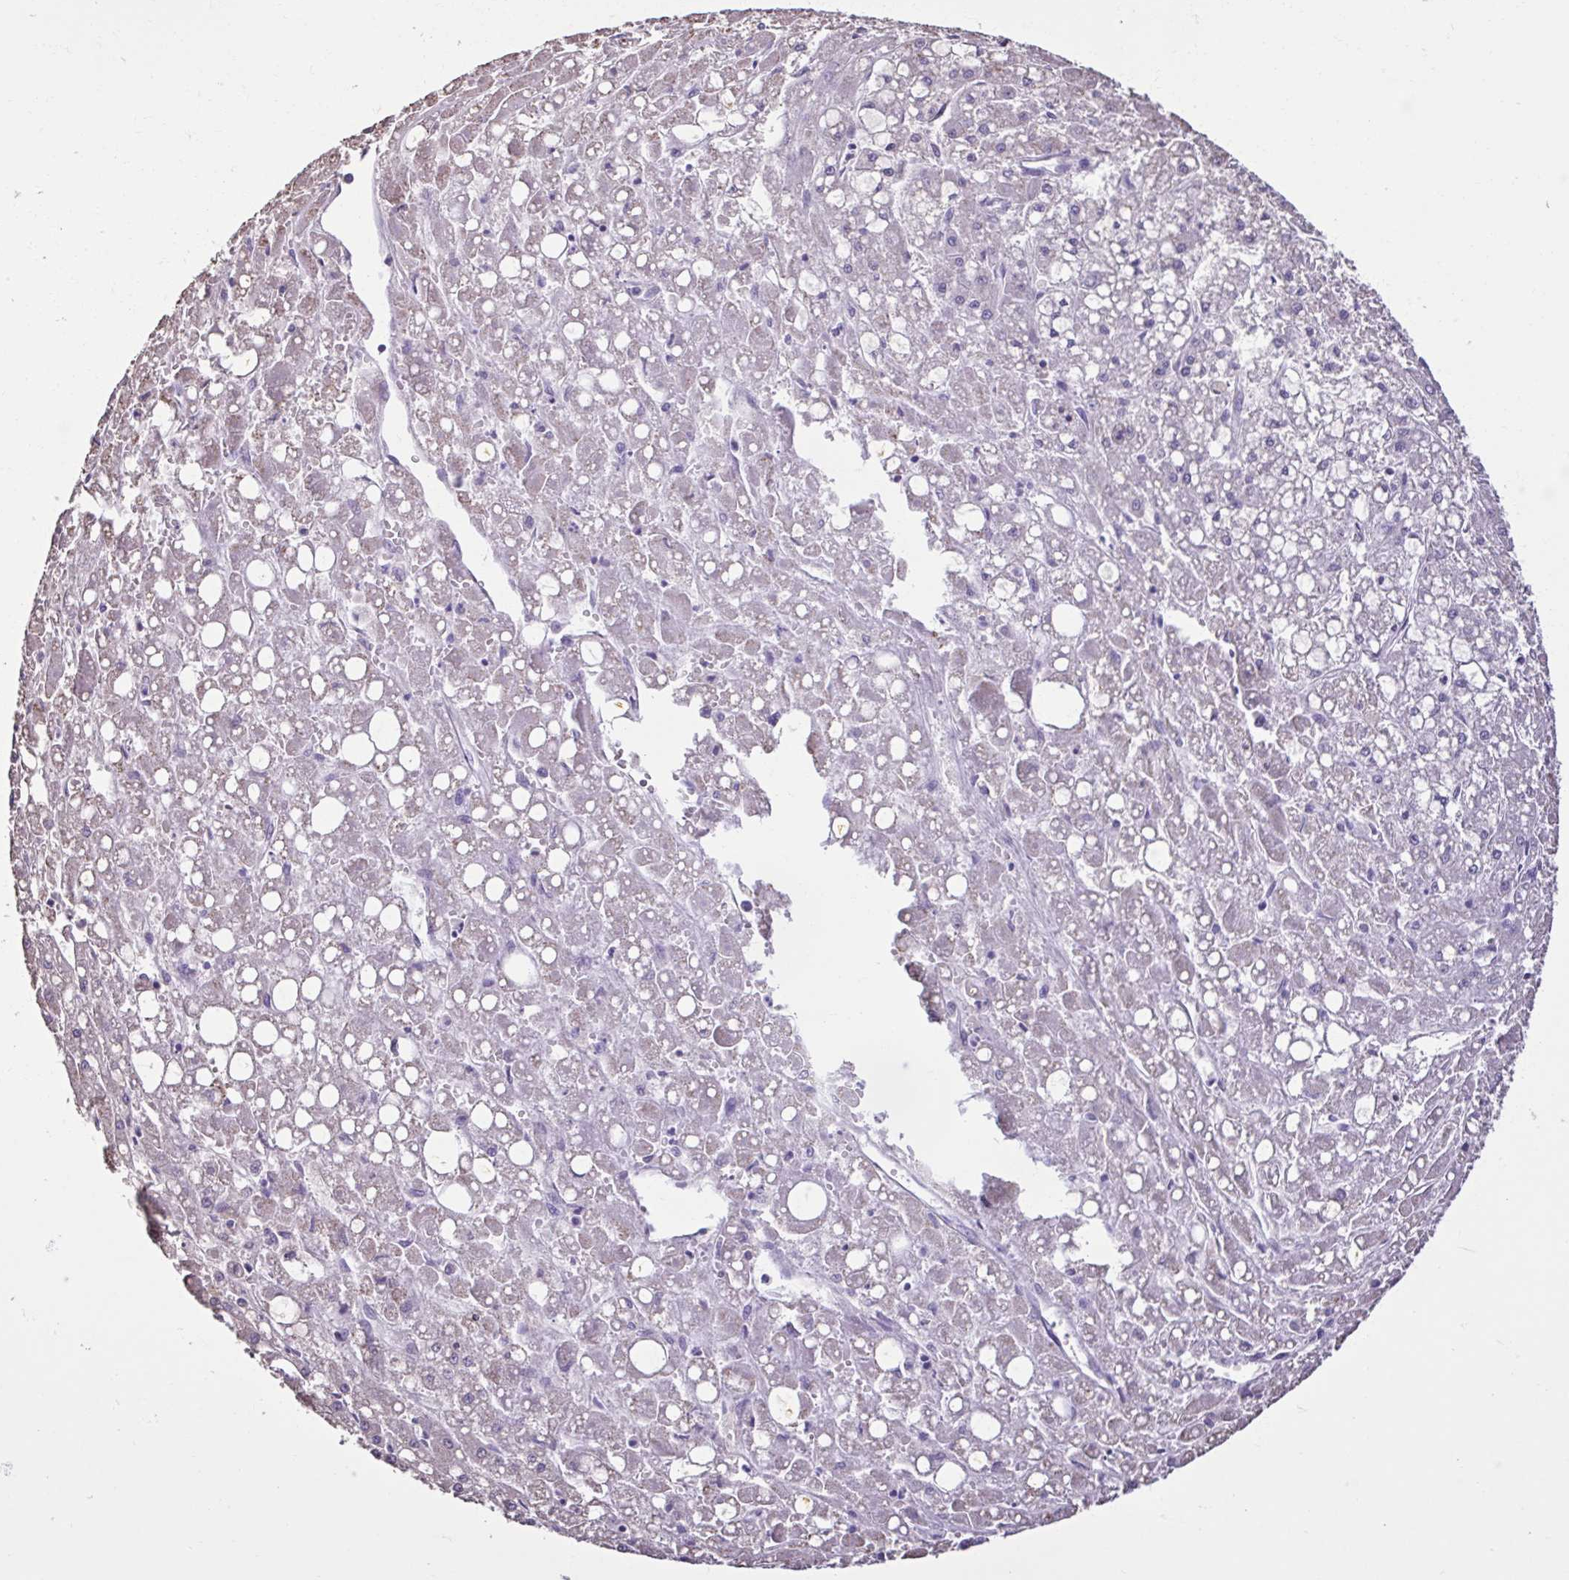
{"staining": {"intensity": "negative", "quantity": "none", "location": "none"}, "tissue": "liver cancer", "cell_type": "Tumor cells", "image_type": "cancer", "snomed": [{"axis": "morphology", "description": "Carcinoma, Hepatocellular, NOS"}, {"axis": "topography", "description": "Liver"}], "caption": "Human liver cancer stained for a protein using immunohistochemistry reveals no positivity in tumor cells.", "gene": "CBY2", "patient": {"sex": "male", "age": 67}}